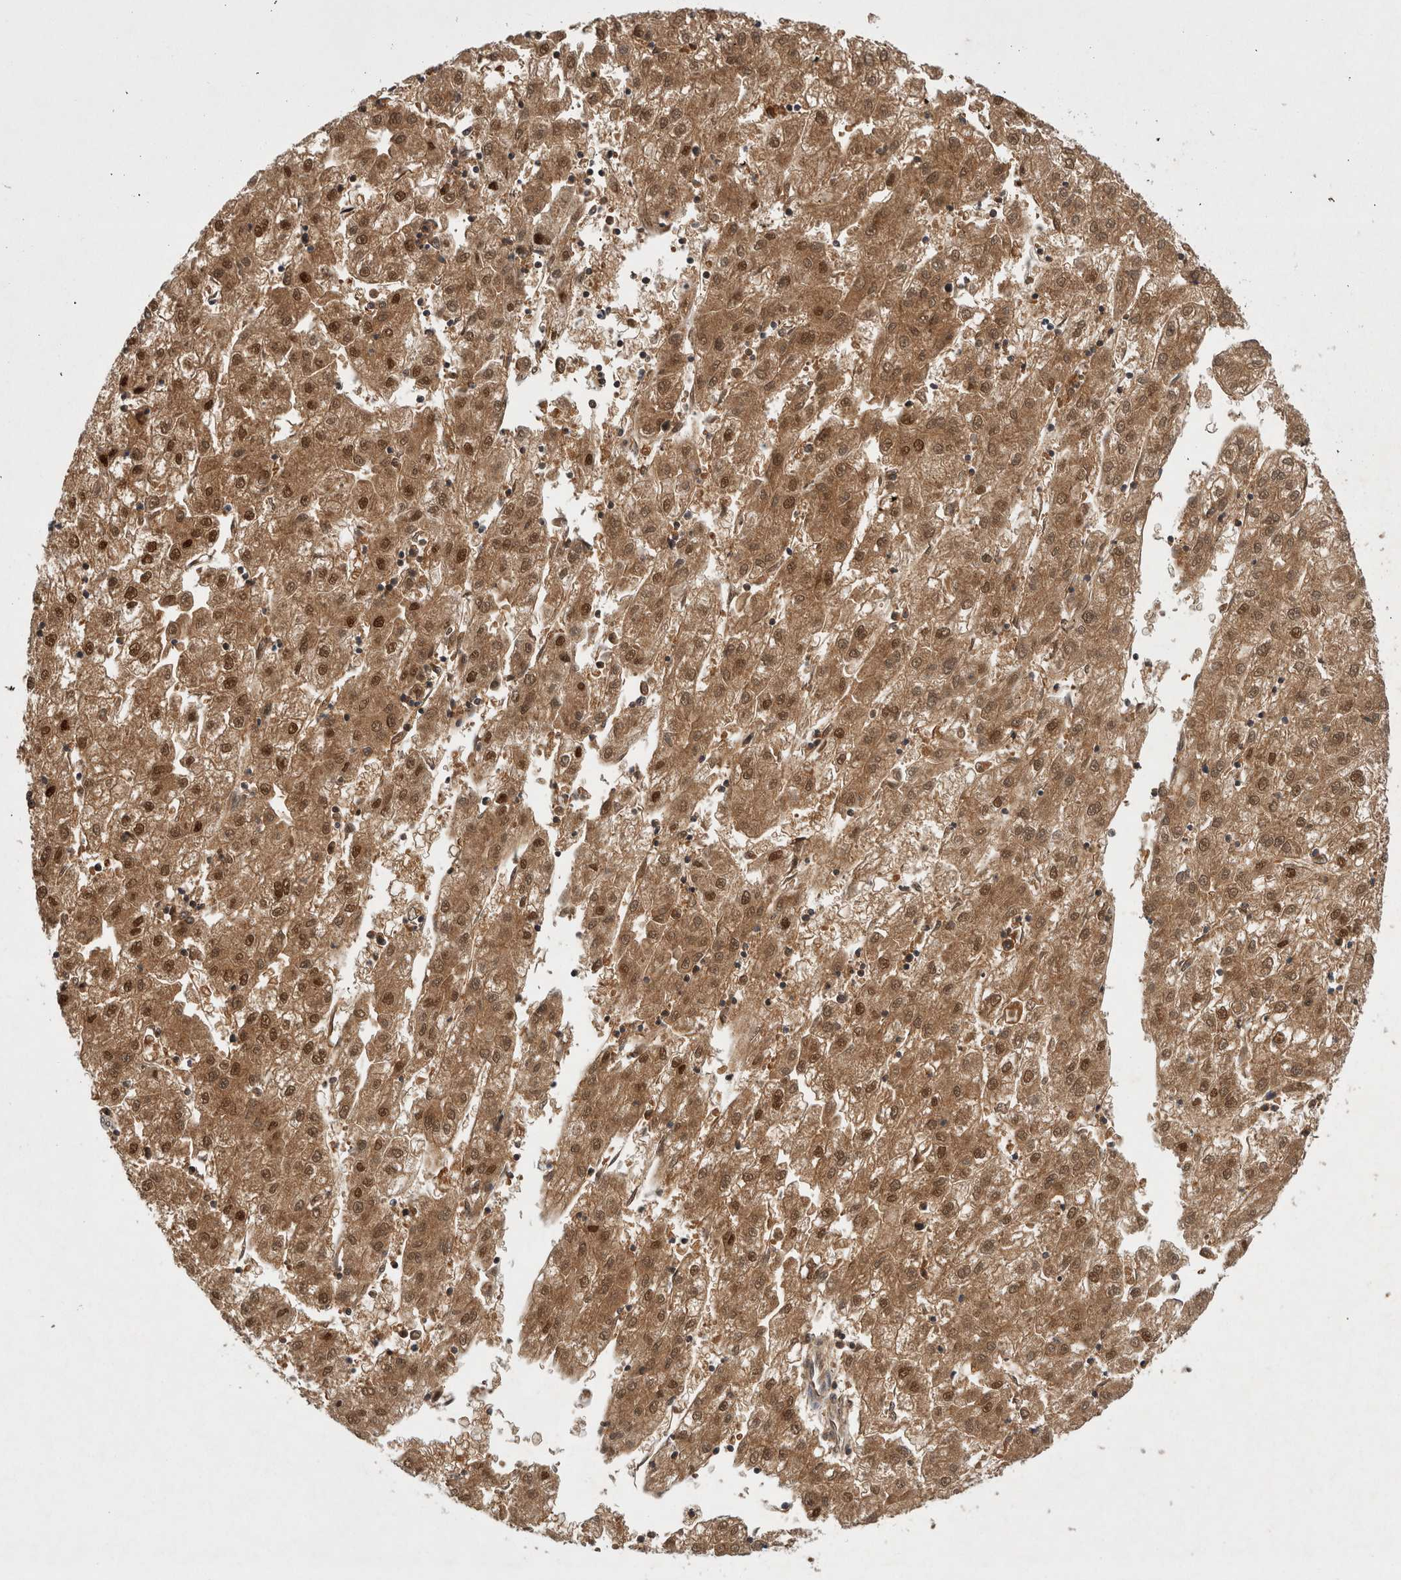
{"staining": {"intensity": "moderate", "quantity": ">75%", "location": "cytoplasmic/membranous,nuclear"}, "tissue": "liver cancer", "cell_type": "Tumor cells", "image_type": "cancer", "snomed": [{"axis": "morphology", "description": "Carcinoma, Hepatocellular, NOS"}, {"axis": "topography", "description": "Liver"}], "caption": "Immunohistochemistry (IHC) histopathology image of human liver hepatocellular carcinoma stained for a protein (brown), which reveals medium levels of moderate cytoplasmic/membranous and nuclear expression in approximately >75% of tumor cells.", "gene": "PSMB2", "patient": {"sex": "male", "age": 72}}